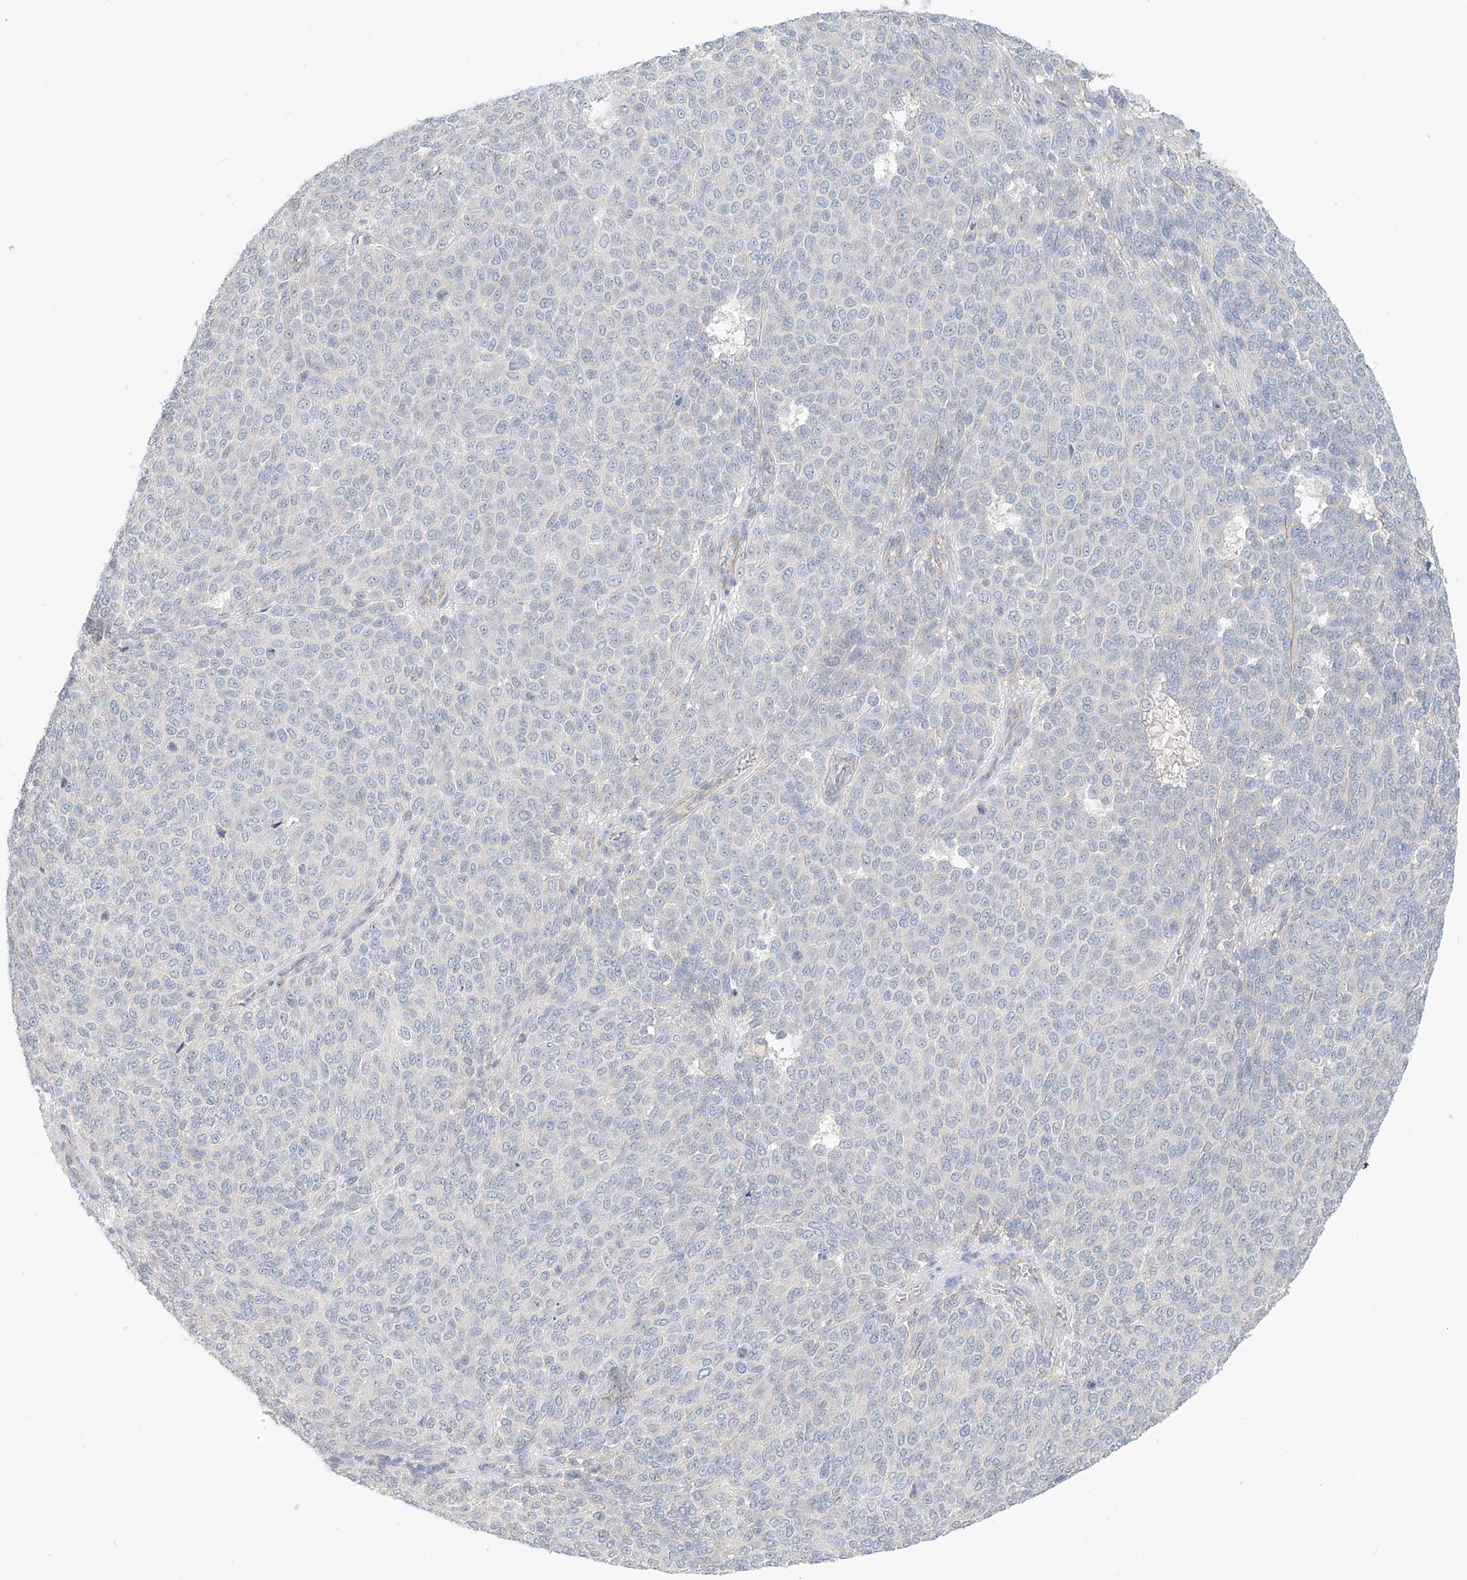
{"staining": {"intensity": "negative", "quantity": "none", "location": "none"}, "tissue": "melanoma", "cell_type": "Tumor cells", "image_type": "cancer", "snomed": [{"axis": "morphology", "description": "Malignant melanoma, NOS"}, {"axis": "topography", "description": "Skin"}], "caption": "DAB immunohistochemical staining of human malignant melanoma shows no significant staining in tumor cells. (Immunohistochemistry (ihc), brightfield microscopy, high magnification).", "gene": "SYTL3", "patient": {"sex": "male", "age": 49}}